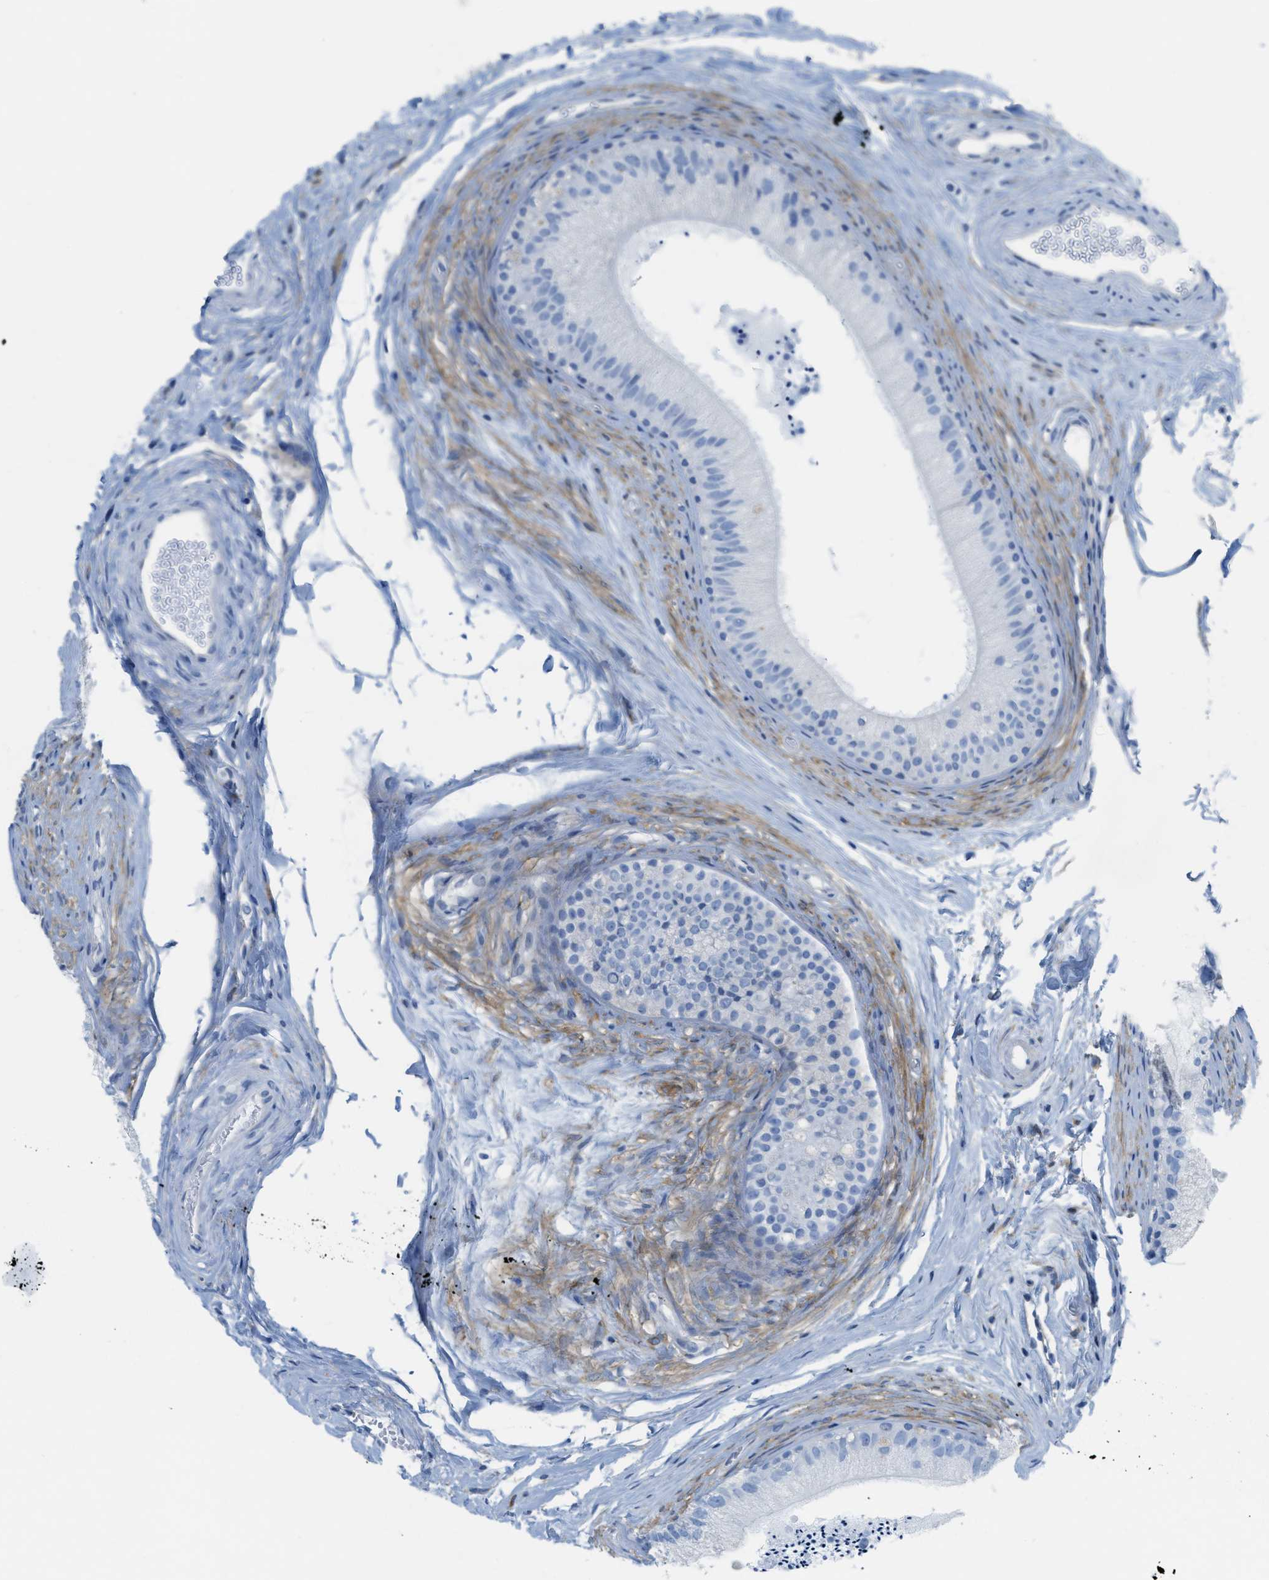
{"staining": {"intensity": "negative", "quantity": "none", "location": "none"}, "tissue": "epididymis", "cell_type": "Glandular cells", "image_type": "normal", "snomed": [{"axis": "morphology", "description": "Normal tissue, NOS"}, {"axis": "topography", "description": "Epididymis"}], "caption": "High power microscopy histopathology image of an immunohistochemistry micrograph of benign epididymis, revealing no significant staining in glandular cells.", "gene": "ASGR1", "patient": {"sex": "male", "age": 56}}